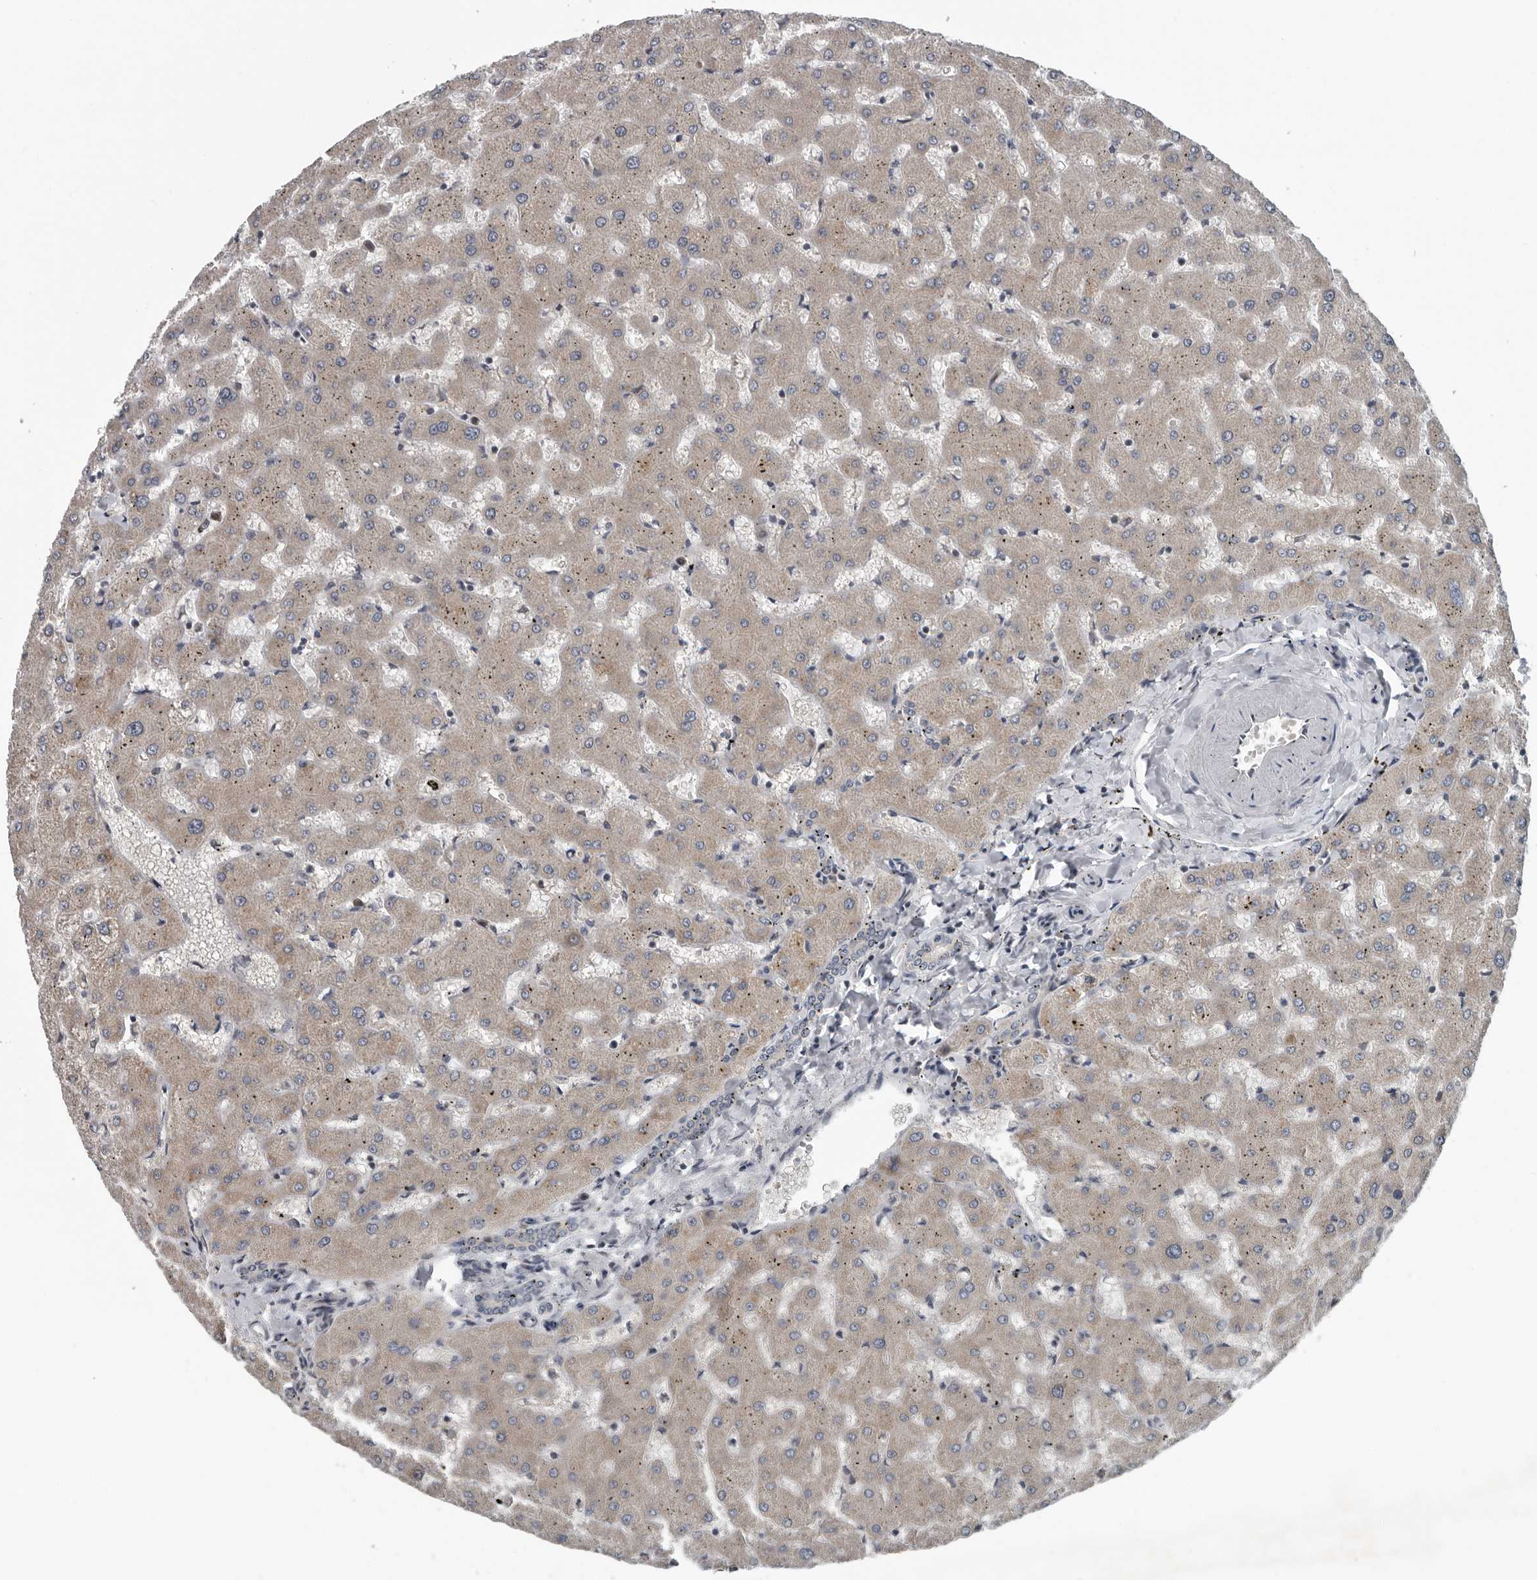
{"staining": {"intensity": "negative", "quantity": "none", "location": "none"}, "tissue": "liver", "cell_type": "Cholangiocytes", "image_type": "normal", "snomed": [{"axis": "morphology", "description": "Normal tissue, NOS"}, {"axis": "topography", "description": "Liver"}], "caption": "Liver stained for a protein using immunohistochemistry reveals no positivity cholangiocytes.", "gene": "TMEM199", "patient": {"sex": "female", "age": 63}}